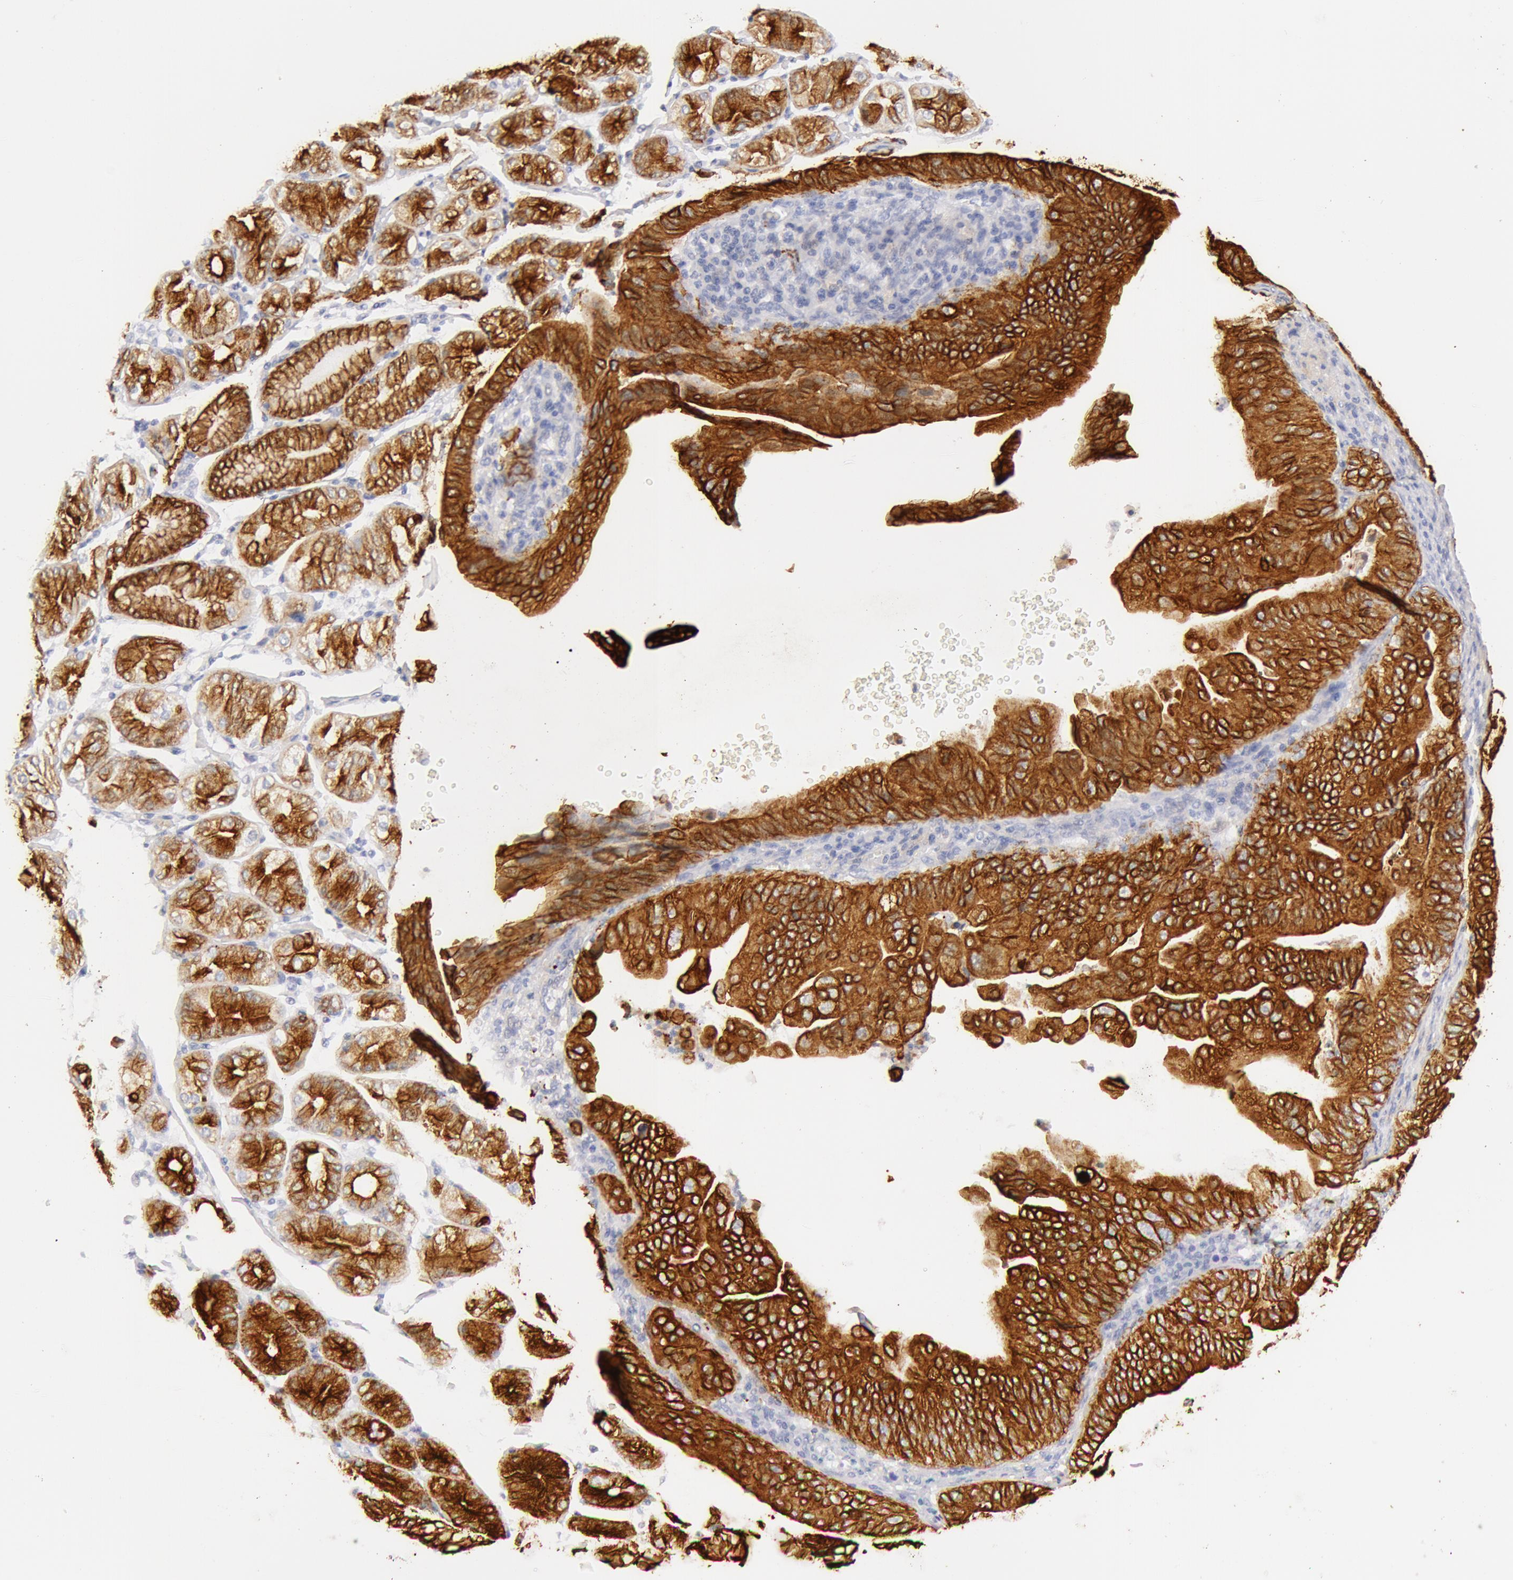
{"staining": {"intensity": "moderate", "quantity": ">75%", "location": "cytoplasmic/membranous"}, "tissue": "stomach cancer", "cell_type": "Tumor cells", "image_type": "cancer", "snomed": [{"axis": "morphology", "description": "Adenocarcinoma, NOS"}, {"axis": "topography", "description": "Stomach, upper"}], "caption": "Stomach cancer (adenocarcinoma) was stained to show a protein in brown. There is medium levels of moderate cytoplasmic/membranous expression in approximately >75% of tumor cells.", "gene": "KRT8", "patient": {"sex": "female", "age": 50}}